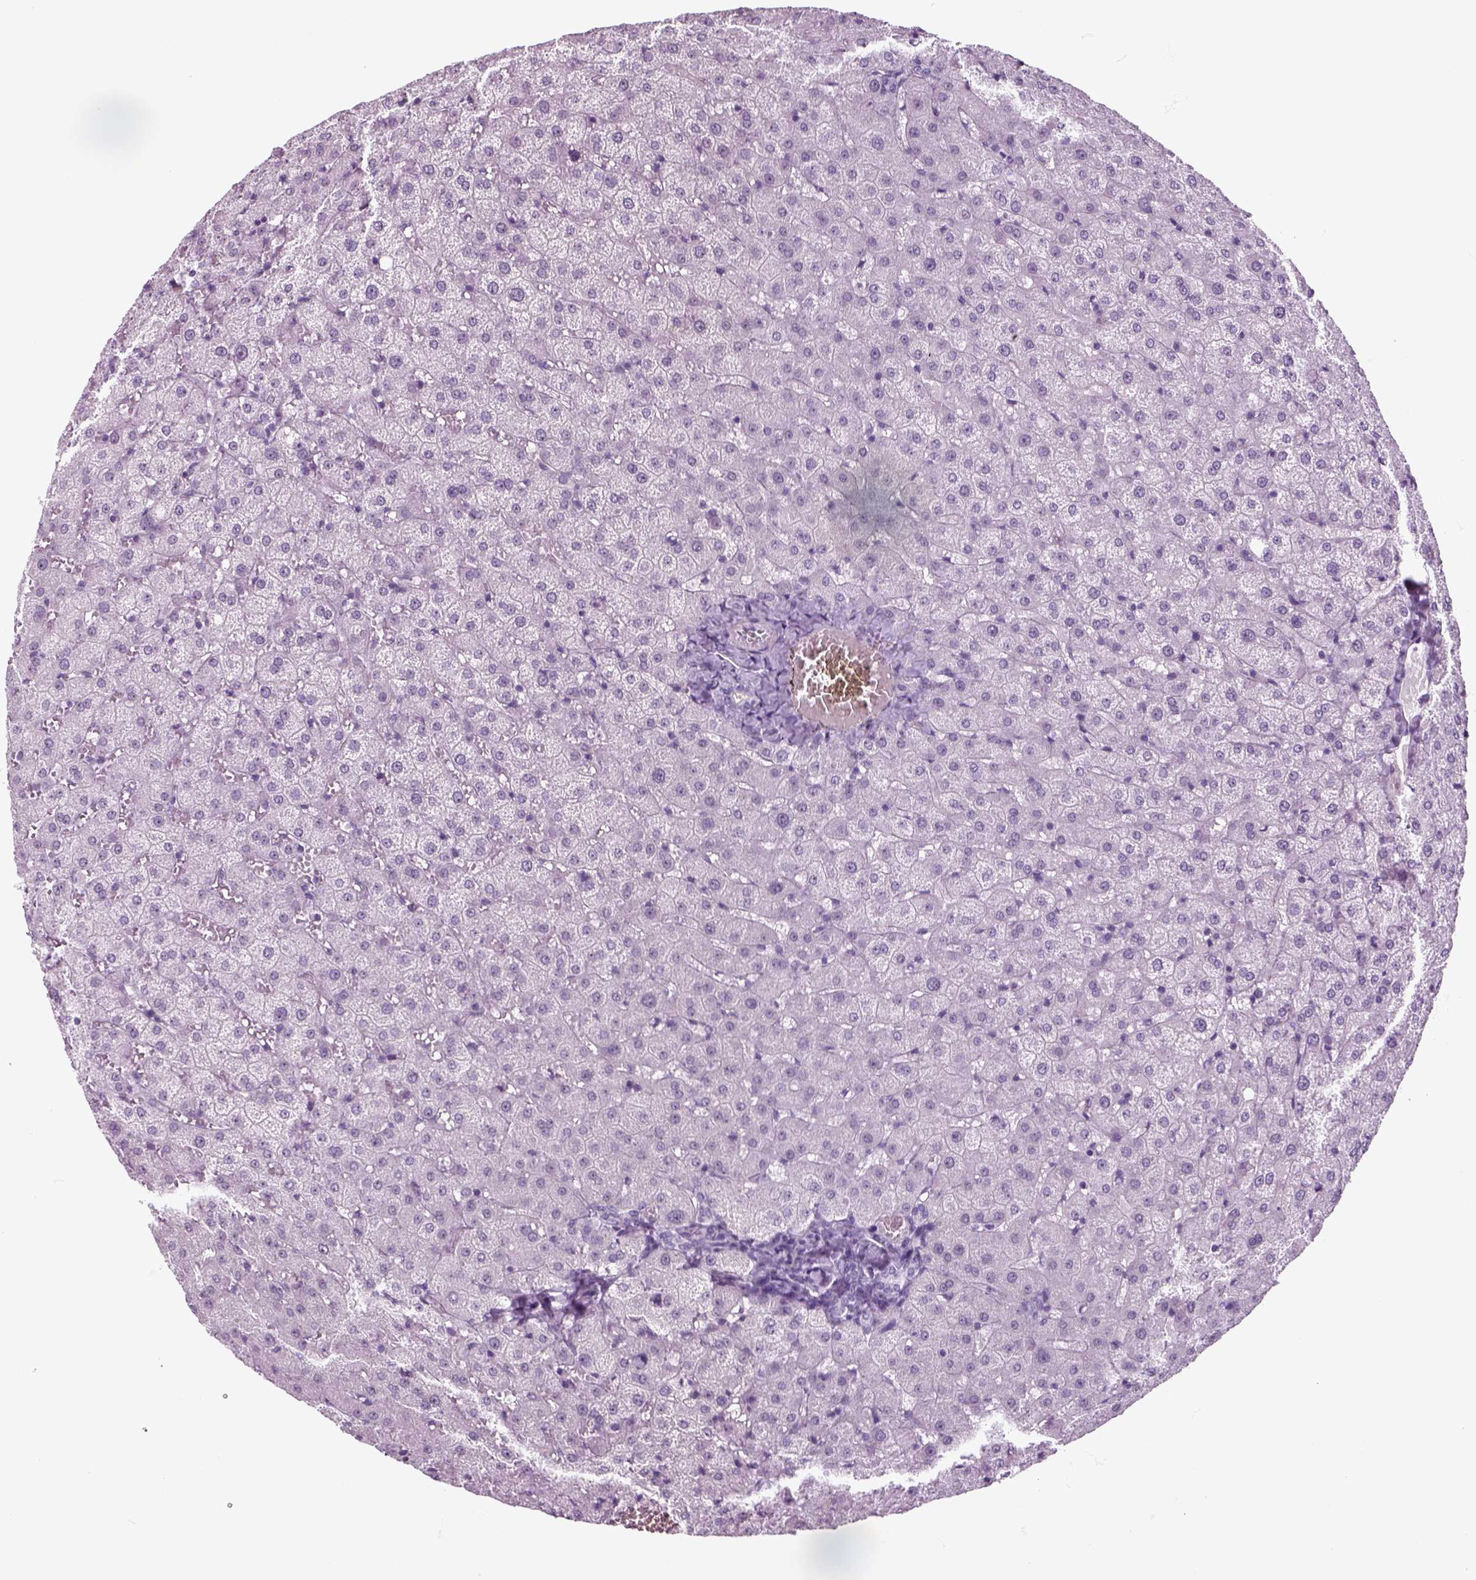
{"staining": {"intensity": "negative", "quantity": "none", "location": "none"}, "tissue": "liver", "cell_type": "Cholangiocytes", "image_type": "normal", "snomed": [{"axis": "morphology", "description": "Normal tissue, NOS"}, {"axis": "topography", "description": "Liver"}], "caption": "Cholangiocytes show no significant protein positivity in normal liver. Brightfield microscopy of immunohistochemistry (IHC) stained with DAB (brown) and hematoxylin (blue), captured at high magnification.", "gene": "ZNF865", "patient": {"sex": "female", "age": 50}}